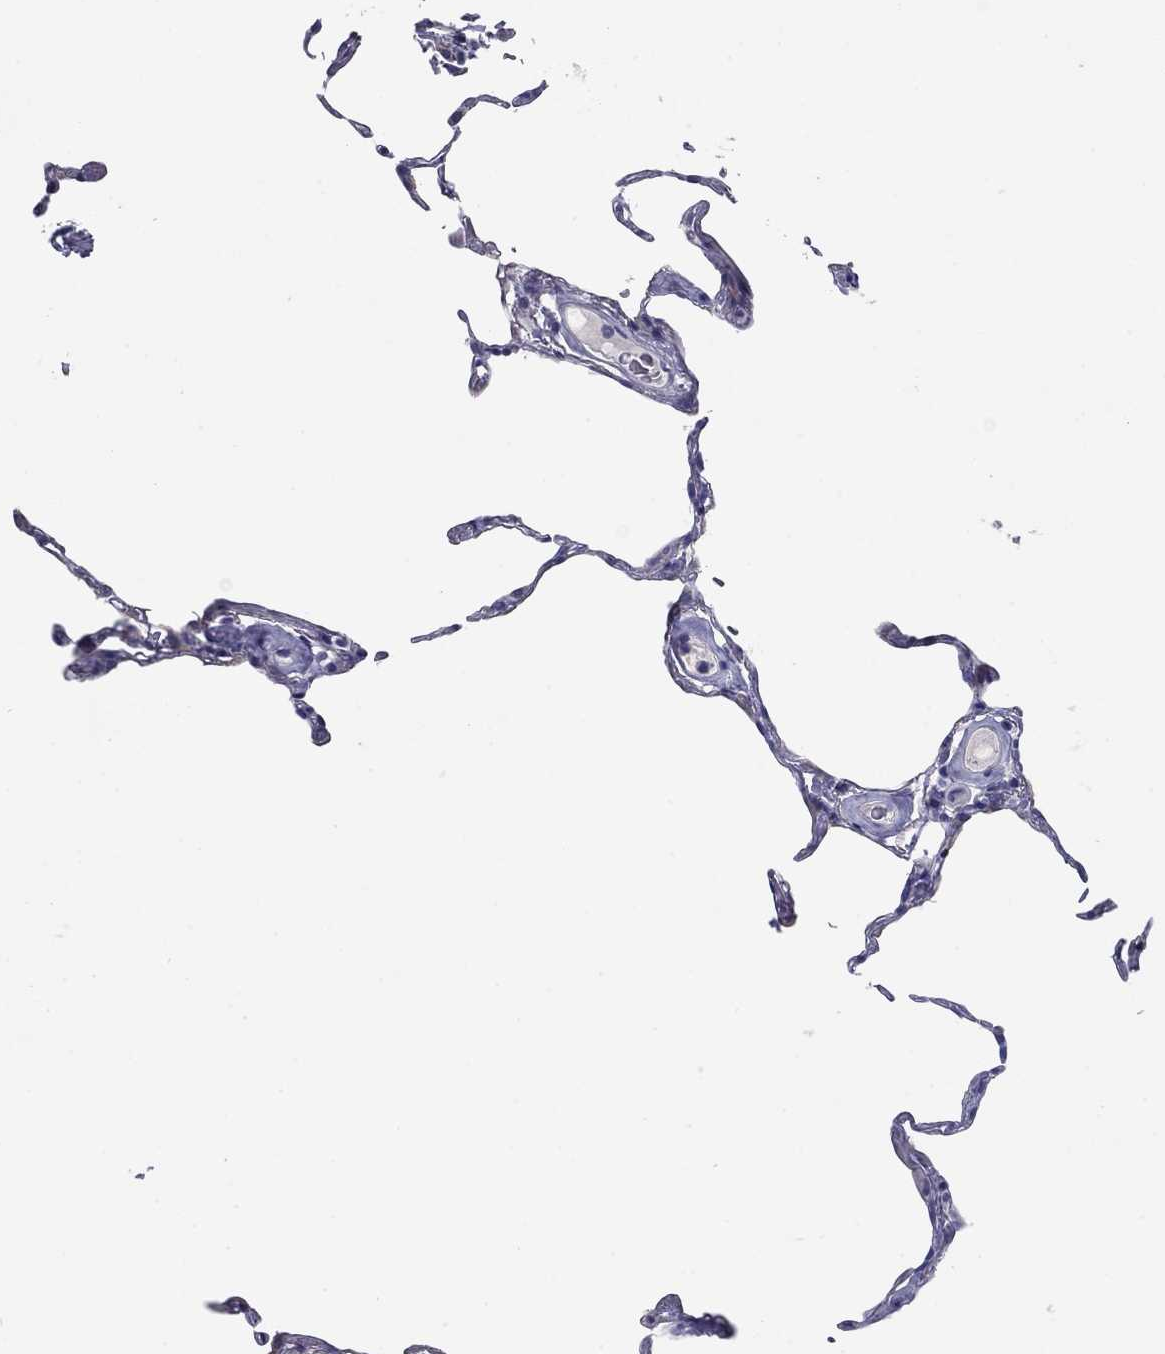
{"staining": {"intensity": "negative", "quantity": "none", "location": "none"}, "tissue": "lung", "cell_type": "Alveolar cells", "image_type": "normal", "snomed": [{"axis": "morphology", "description": "Normal tissue, NOS"}, {"axis": "topography", "description": "Lung"}], "caption": "Lung stained for a protein using immunohistochemistry exhibits no expression alveolar cells.", "gene": "PLS1", "patient": {"sex": "female", "age": 57}}